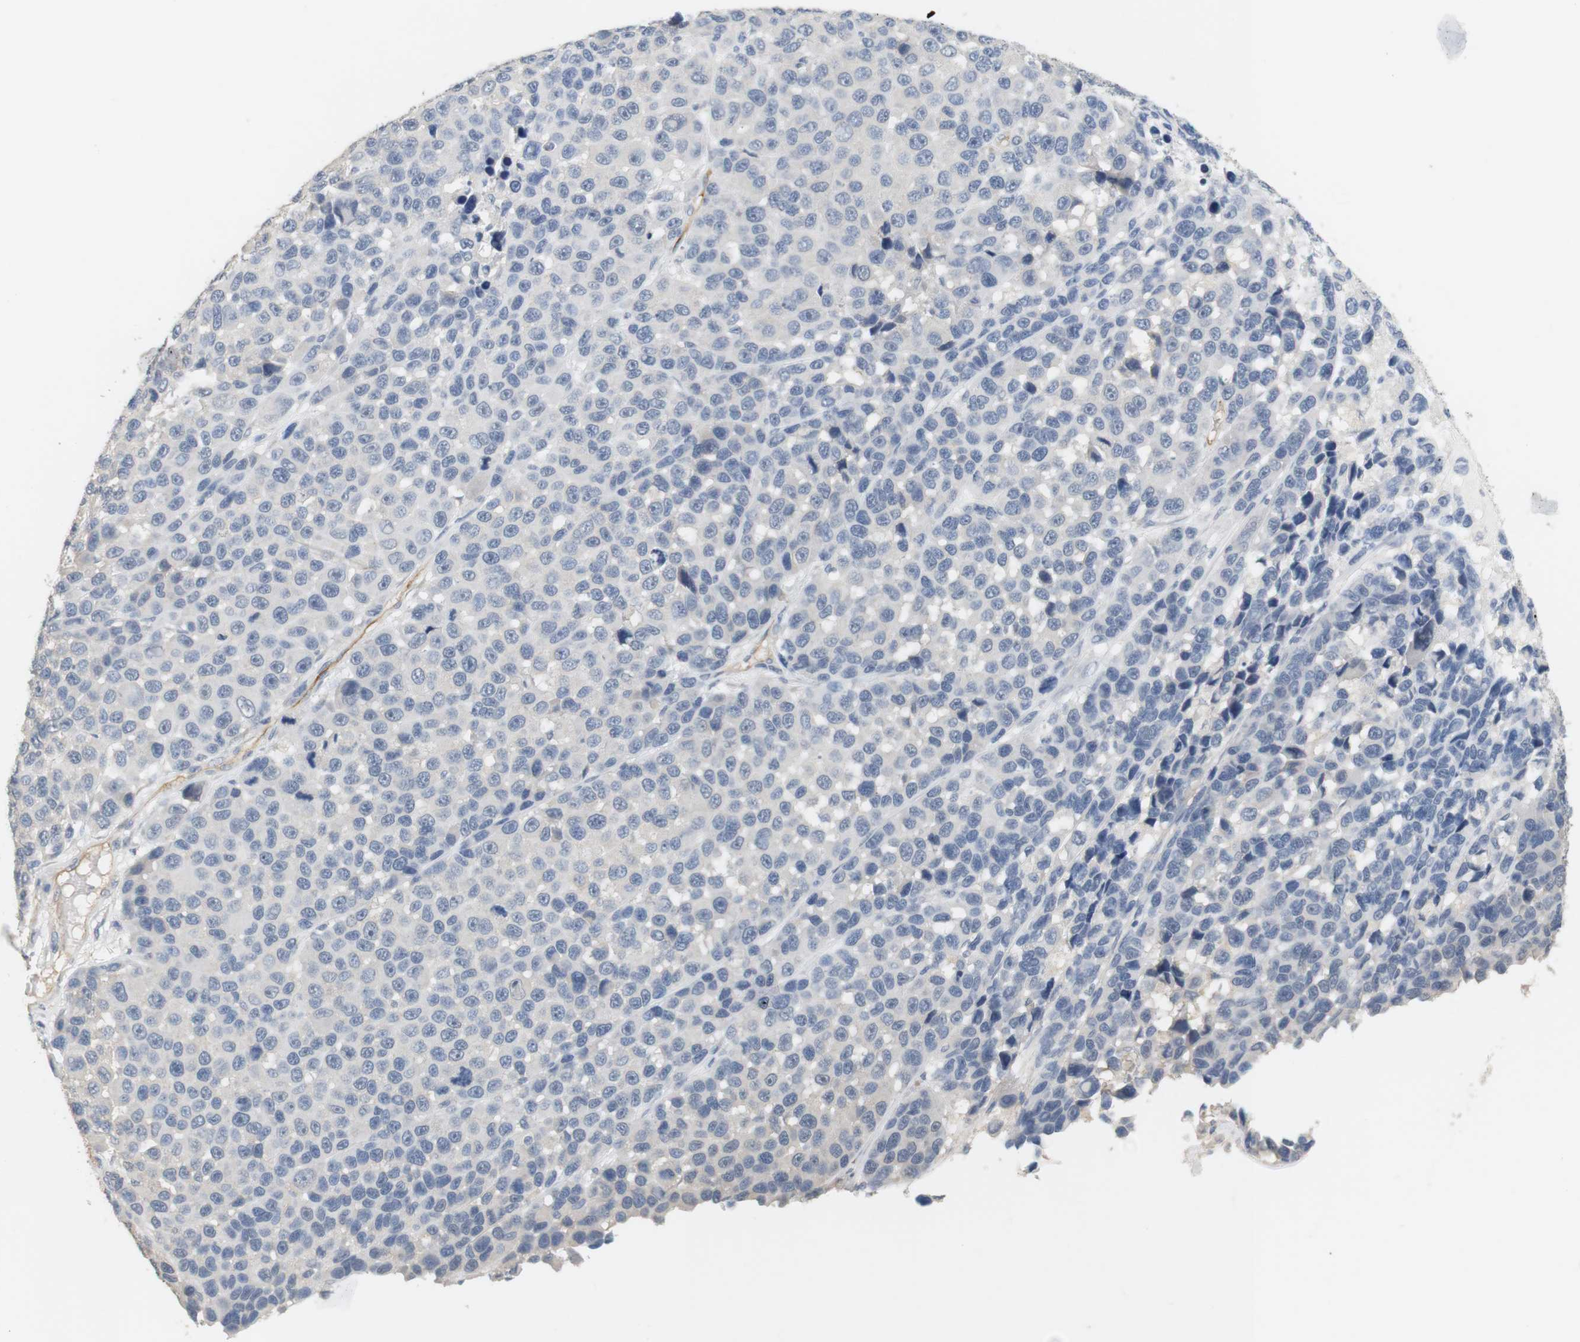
{"staining": {"intensity": "negative", "quantity": "none", "location": "none"}, "tissue": "melanoma", "cell_type": "Tumor cells", "image_type": "cancer", "snomed": [{"axis": "morphology", "description": "Malignant melanoma, NOS"}, {"axis": "topography", "description": "Skin"}], "caption": "High power microscopy histopathology image of an immunohistochemistry (IHC) micrograph of malignant melanoma, revealing no significant staining in tumor cells.", "gene": "OSR1", "patient": {"sex": "male", "age": 53}}